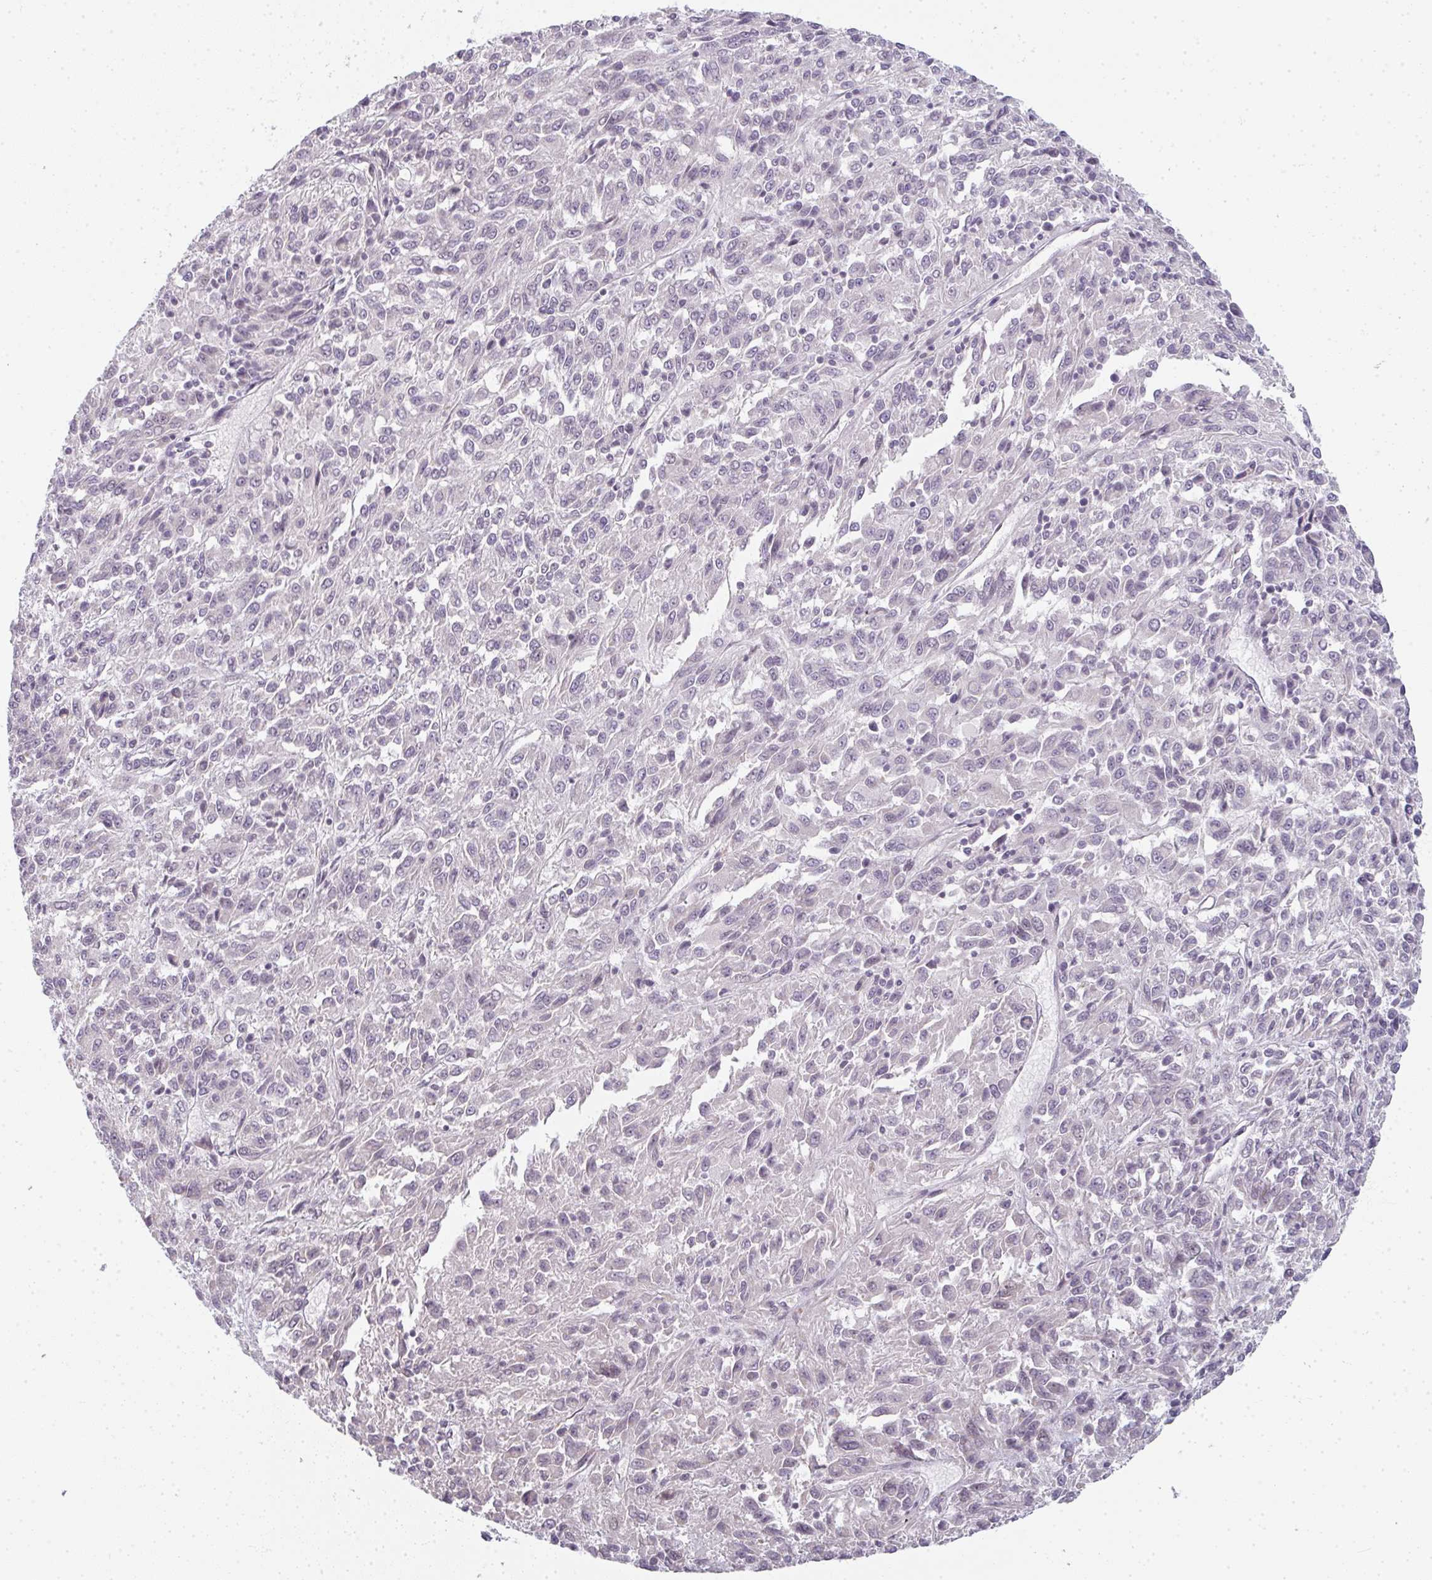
{"staining": {"intensity": "negative", "quantity": "none", "location": "none"}, "tissue": "melanoma", "cell_type": "Tumor cells", "image_type": "cancer", "snomed": [{"axis": "morphology", "description": "Malignant melanoma, Metastatic site"}, {"axis": "topography", "description": "Lung"}], "caption": "Immunohistochemistry histopathology image of neoplastic tissue: human melanoma stained with DAB exhibits no significant protein expression in tumor cells.", "gene": "RBBP6", "patient": {"sex": "male", "age": 64}}